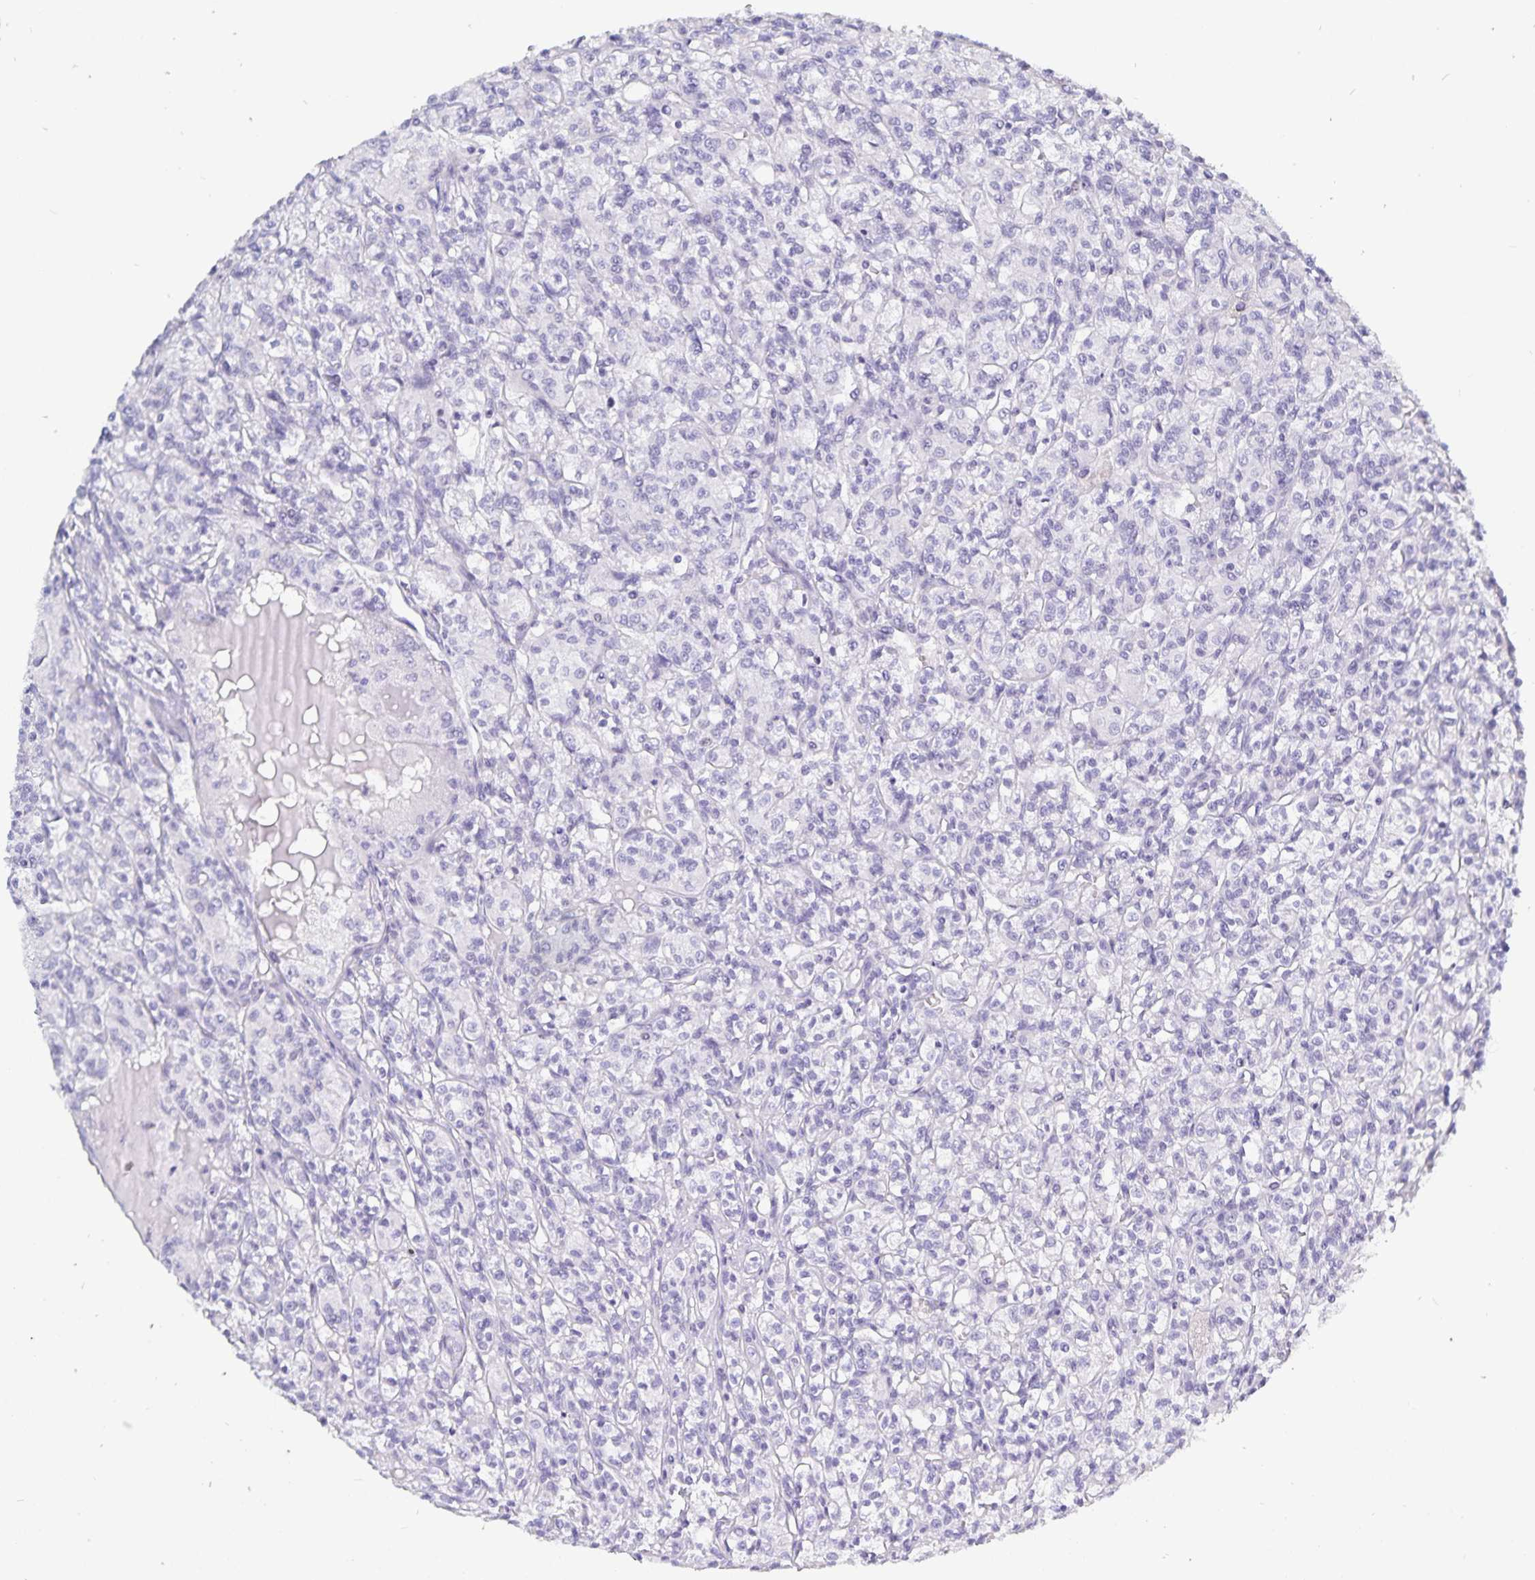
{"staining": {"intensity": "negative", "quantity": "none", "location": "none"}, "tissue": "renal cancer", "cell_type": "Tumor cells", "image_type": "cancer", "snomed": [{"axis": "morphology", "description": "Adenocarcinoma, NOS"}, {"axis": "topography", "description": "Kidney"}], "caption": "DAB (3,3'-diaminobenzidine) immunohistochemical staining of human renal cancer (adenocarcinoma) demonstrates no significant positivity in tumor cells.", "gene": "HMGB3", "patient": {"sex": "male", "age": 36}}